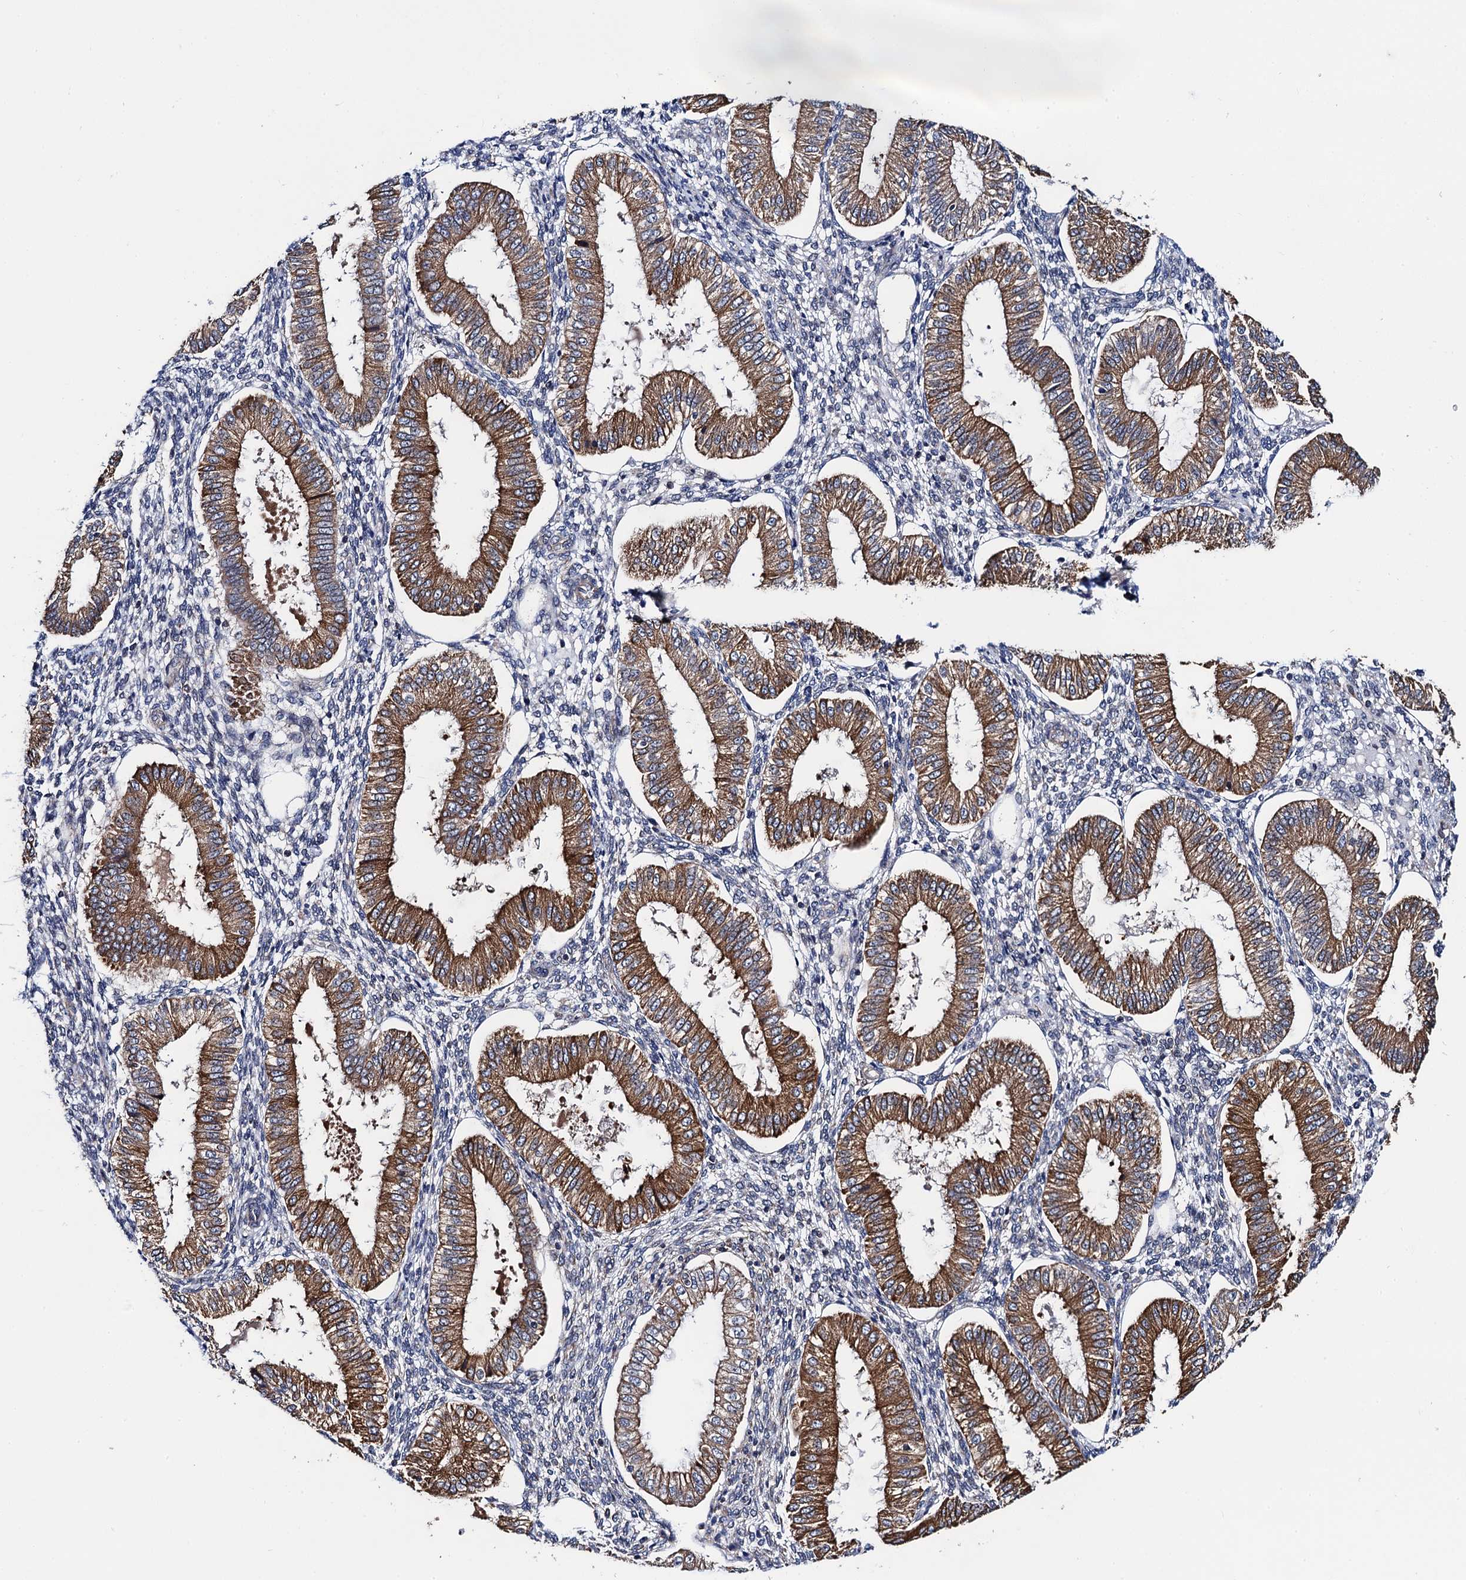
{"staining": {"intensity": "weak", "quantity": "<25%", "location": "cytoplasmic/membranous"}, "tissue": "endometrium", "cell_type": "Cells in endometrial stroma", "image_type": "normal", "snomed": [{"axis": "morphology", "description": "Normal tissue, NOS"}, {"axis": "topography", "description": "Endometrium"}], "caption": "Cells in endometrial stroma show no significant protein expression in unremarkable endometrium. (Stains: DAB immunohistochemistry with hematoxylin counter stain, Microscopy: brightfield microscopy at high magnification).", "gene": "PGLS", "patient": {"sex": "female", "age": 39}}